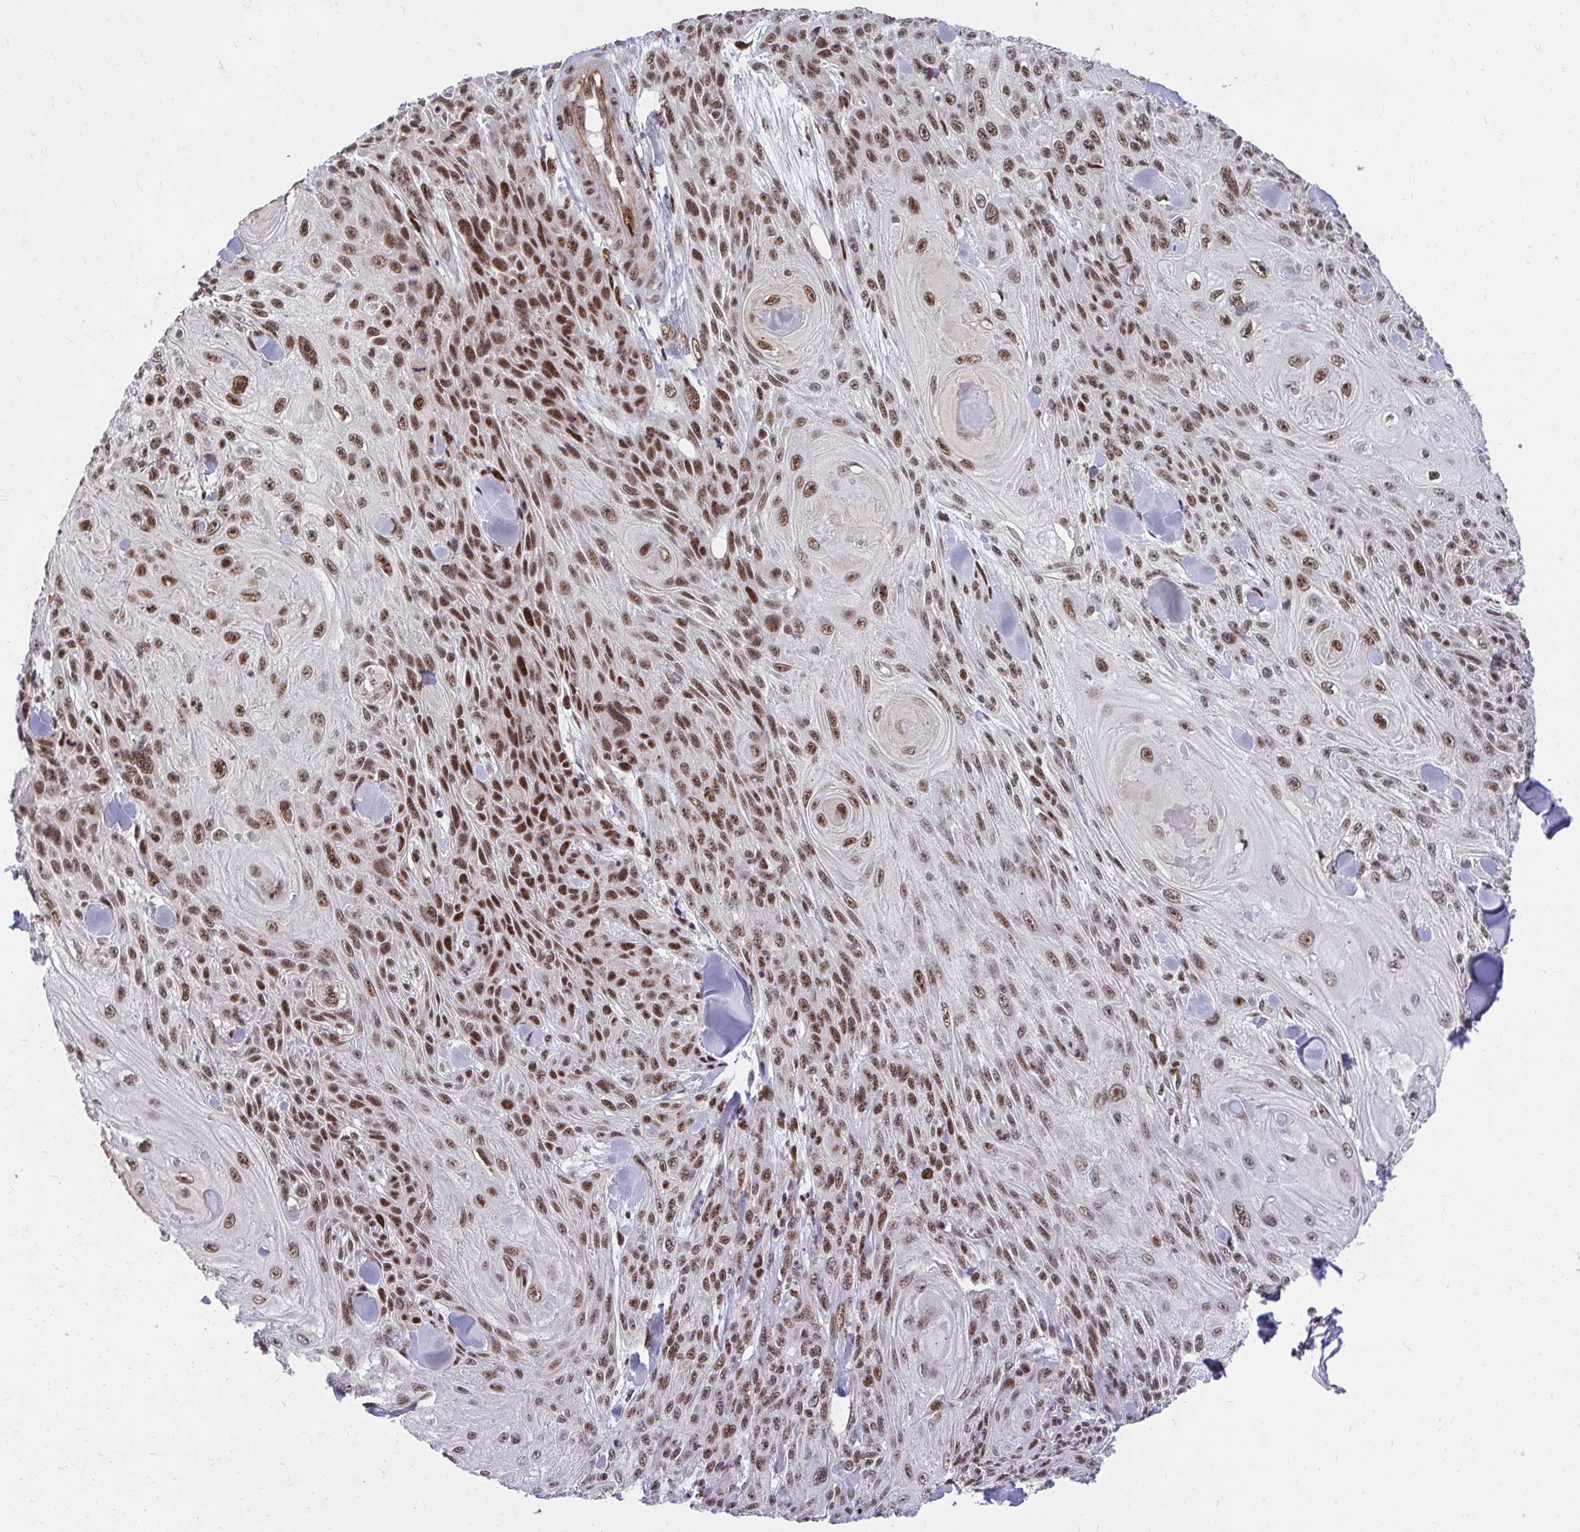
{"staining": {"intensity": "strong", "quantity": ">75%", "location": "nuclear"}, "tissue": "skin cancer", "cell_type": "Tumor cells", "image_type": "cancer", "snomed": [{"axis": "morphology", "description": "Squamous cell carcinoma, NOS"}, {"axis": "topography", "description": "Skin"}], "caption": "Strong nuclear expression for a protein is seen in about >75% of tumor cells of squamous cell carcinoma (skin) using immunohistochemistry.", "gene": "HOXA4", "patient": {"sex": "male", "age": 88}}